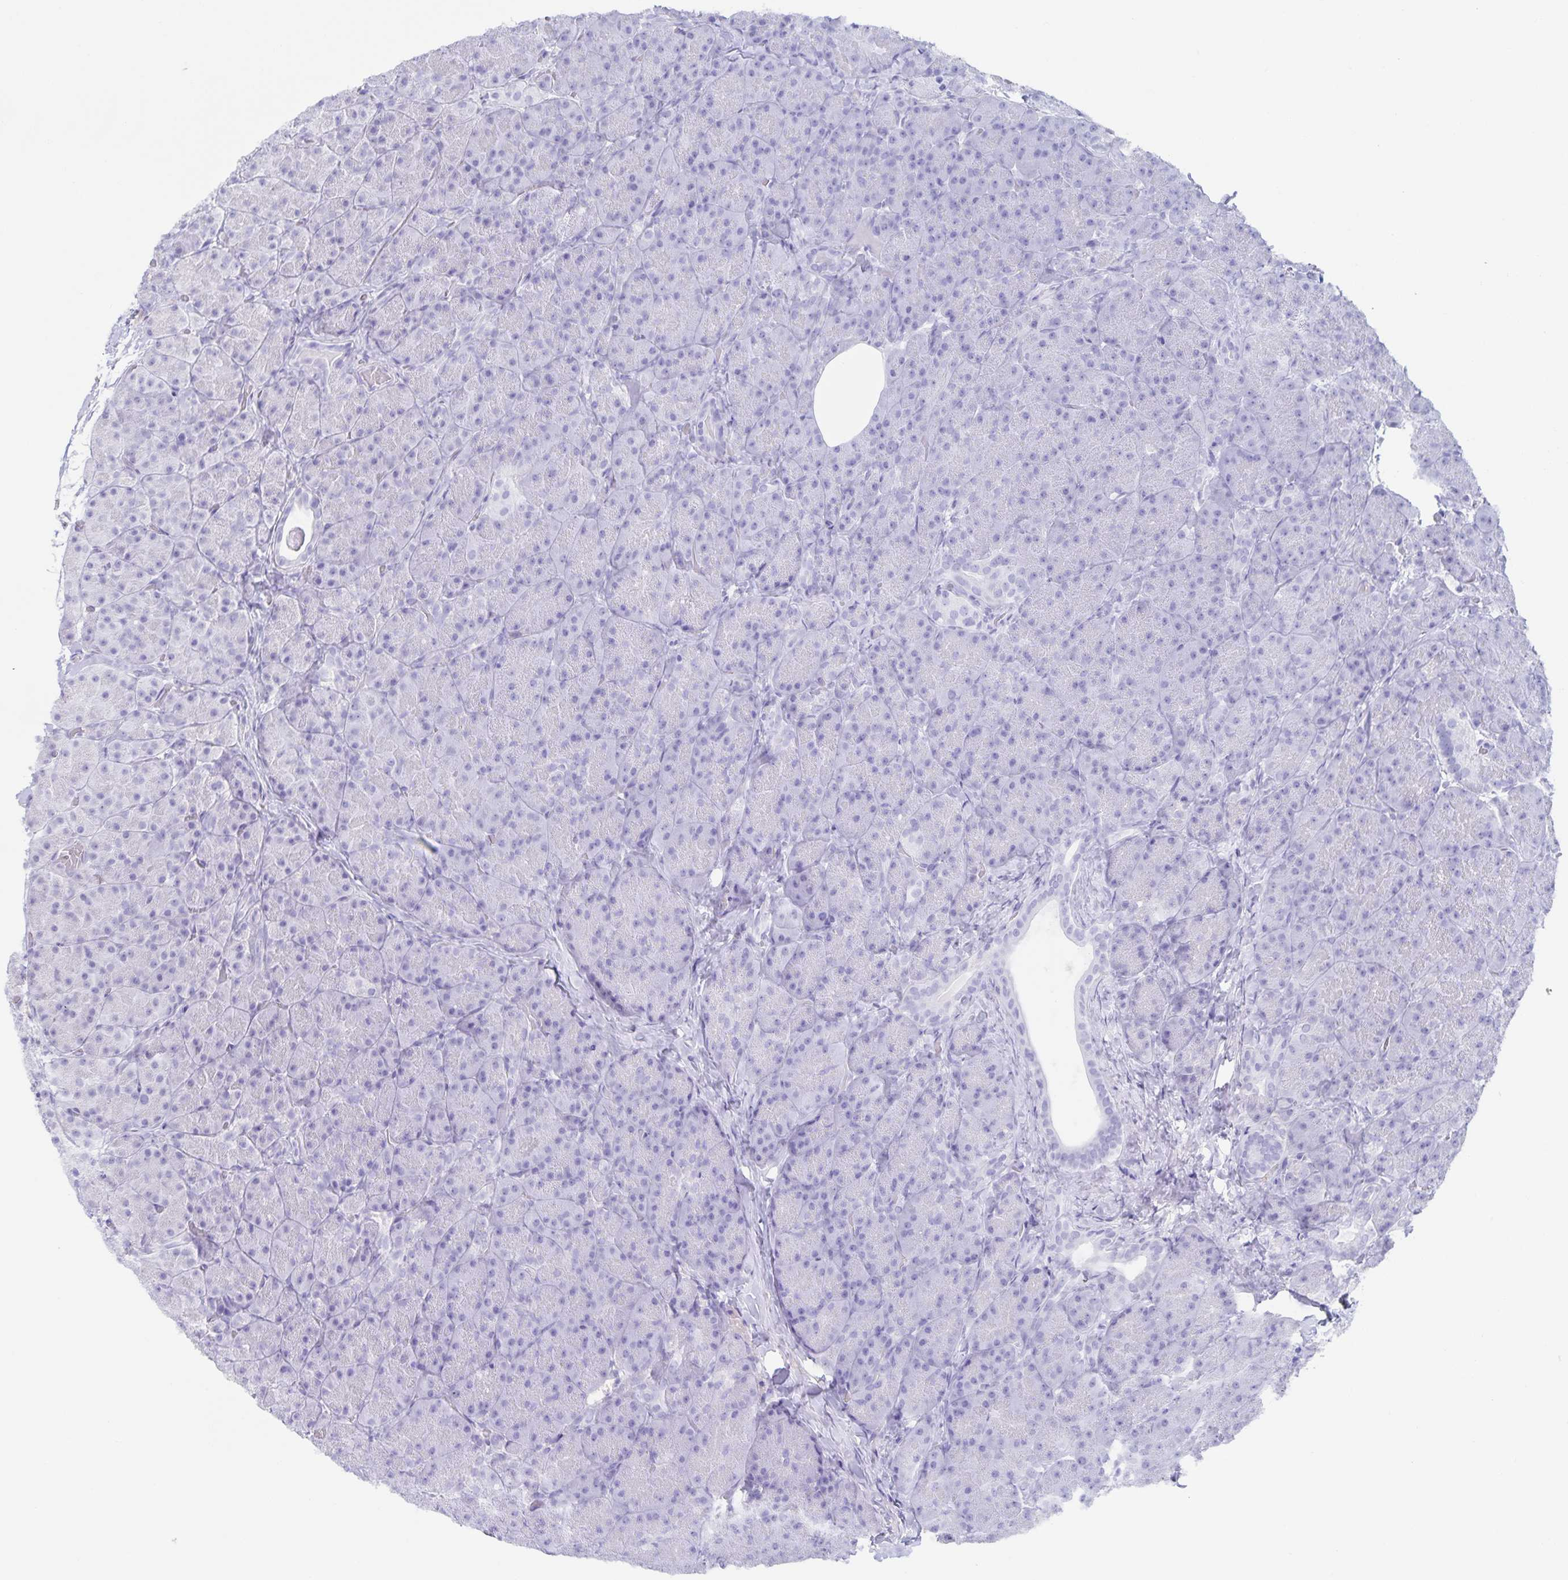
{"staining": {"intensity": "negative", "quantity": "none", "location": "none"}, "tissue": "pancreas", "cell_type": "Exocrine glandular cells", "image_type": "normal", "snomed": [{"axis": "morphology", "description": "Normal tissue, NOS"}, {"axis": "topography", "description": "Pancreas"}], "caption": "Pancreas was stained to show a protein in brown. There is no significant expression in exocrine glandular cells. (Stains: DAB immunohistochemistry (IHC) with hematoxylin counter stain, Microscopy: brightfield microscopy at high magnification).", "gene": "AQP4", "patient": {"sex": "male", "age": 57}}